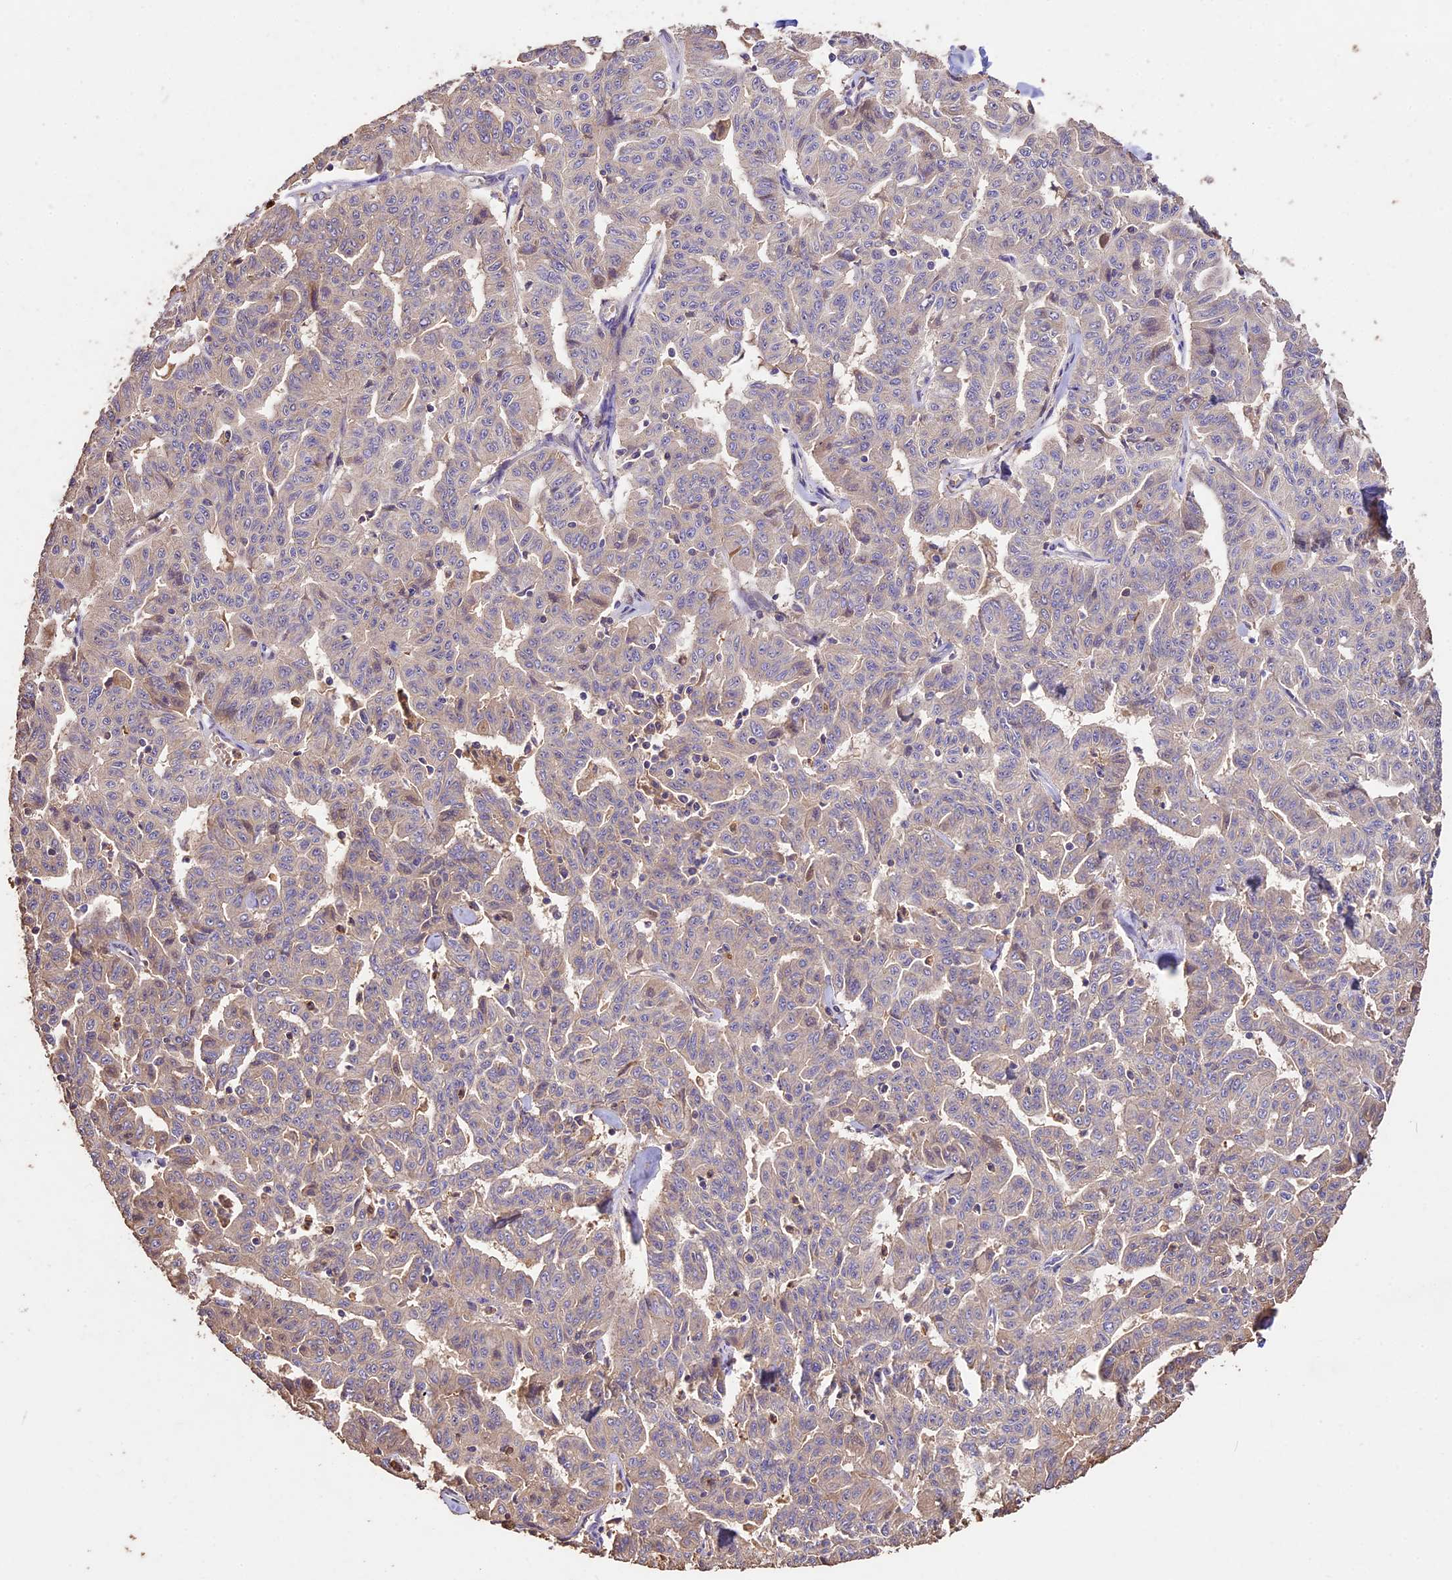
{"staining": {"intensity": "weak", "quantity": "25%-75%", "location": "cytoplasmic/membranous"}, "tissue": "liver cancer", "cell_type": "Tumor cells", "image_type": "cancer", "snomed": [{"axis": "morphology", "description": "Cholangiocarcinoma"}, {"axis": "topography", "description": "Liver"}], "caption": "Immunohistochemistry photomicrograph of neoplastic tissue: human liver cancer stained using immunohistochemistry shows low levels of weak protein expression localized specifically in the cytoplasmic/membranous of tumor cells, appearing as a cytoplasmic/membranous brown color.", "gene": "CRLF1", "patient": {"sex": "female", "age": 77}}